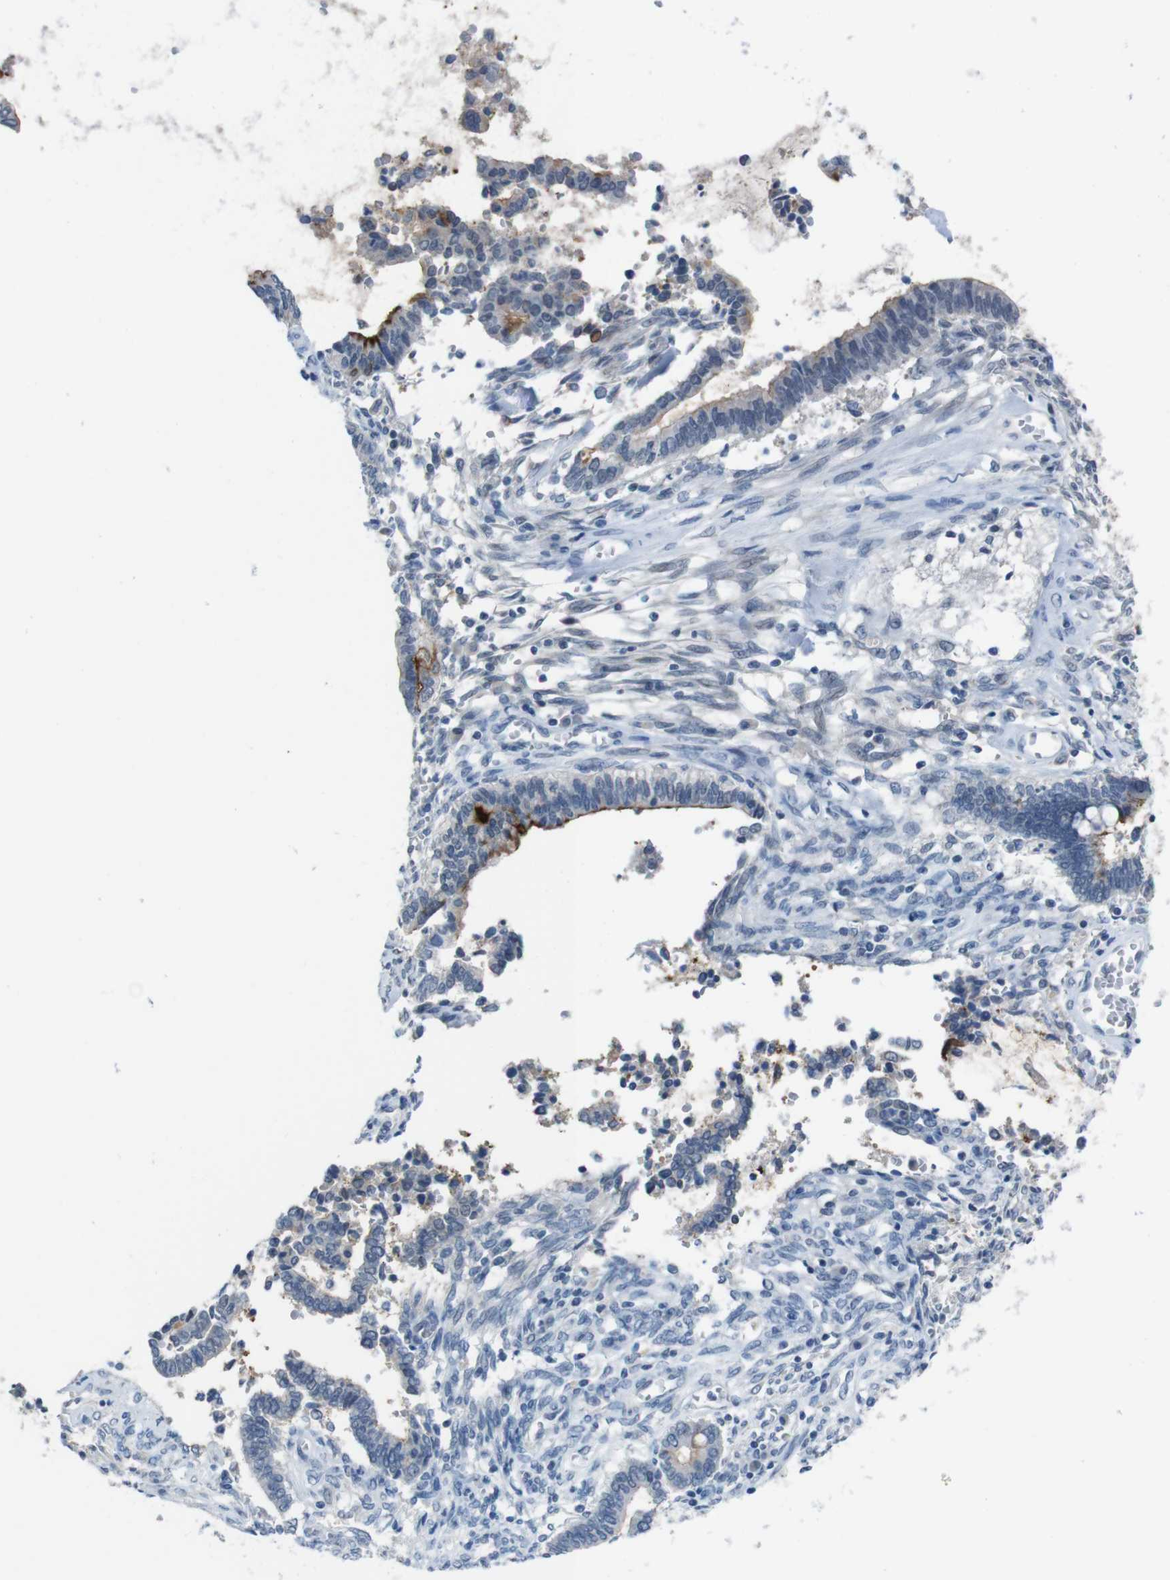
{"staining": {"intensity": "strong", "quantity": "25%-75%", "location": "cytoplasmic/membranous"}, "tissue": "cervical cancer", "cell_type": "Tumor cells", "image_type": "cancer", "snomed": [{"axis": "morphology", "description": "Adenocarcinoma, NOS"}, {"axis": "topography", "description": "Cervix"}], "caption": "This image exhibits immunohistochemistry staining of cervical adenocarcinoma, with high strong cytoplasmic/membranous positivity in about 25%-75% of tumor cells.", "gene": "CDHR2", "patient": {"sex": "female", "age": 44}}